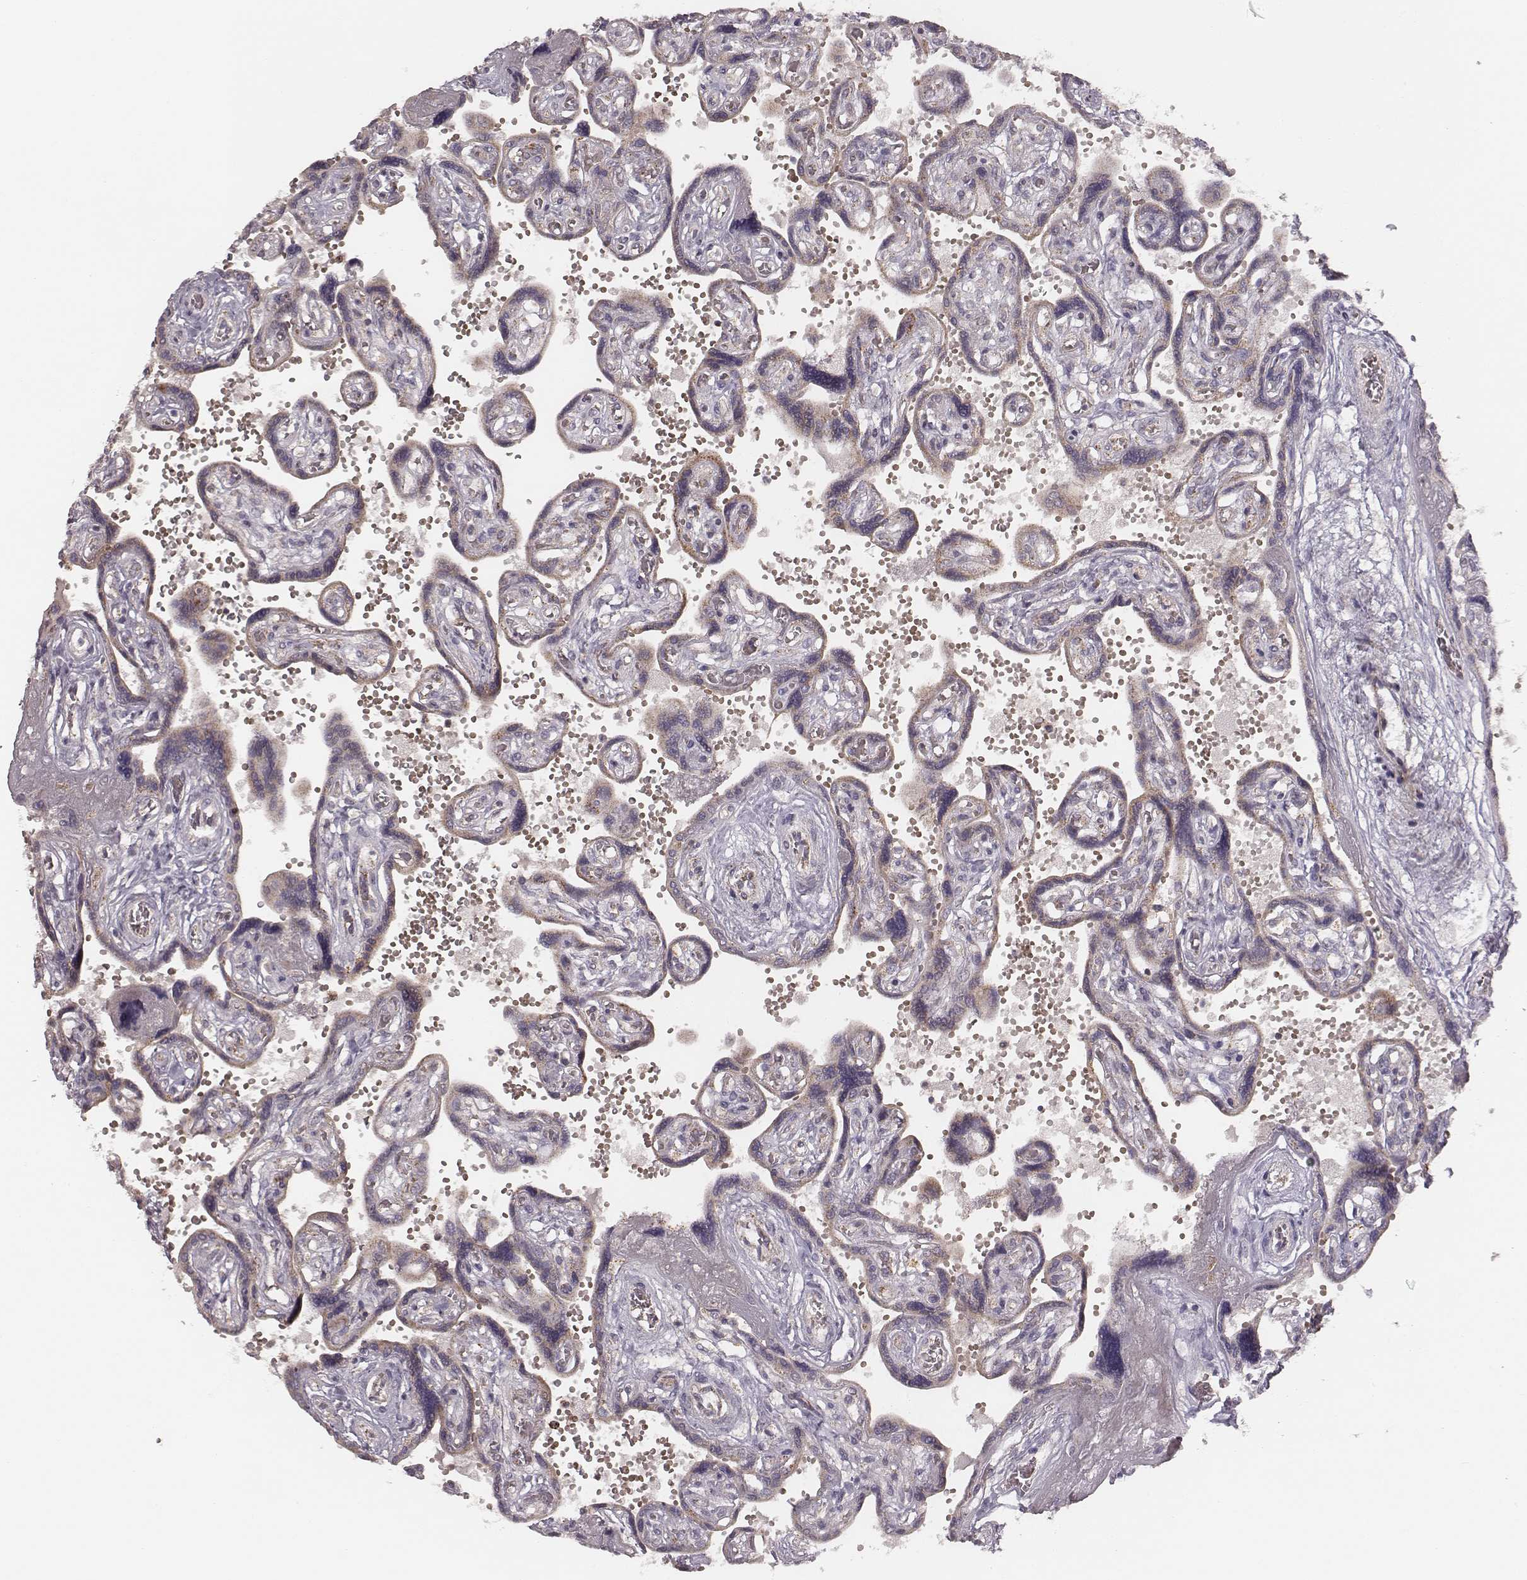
{"staining": {"intensity": "strong", "quantity": ">75%", "location": "cytoplasmic/membranous"}, "tissue": "placenta", "cell_type": "Decidual cells", "image_type": "normal", "snomed": [{"axis": "morphology", "description": "Normal tissue, NOS"}, {"axis": "topography", "description": "Placenta"}], "caption": "A high amount of strong cytoplasmic/membranous expression is identified in approximately >75% of decidual cells in benign placenta.", "gene": "TUFM", "patient": {"sex": "female", "age": 32}}